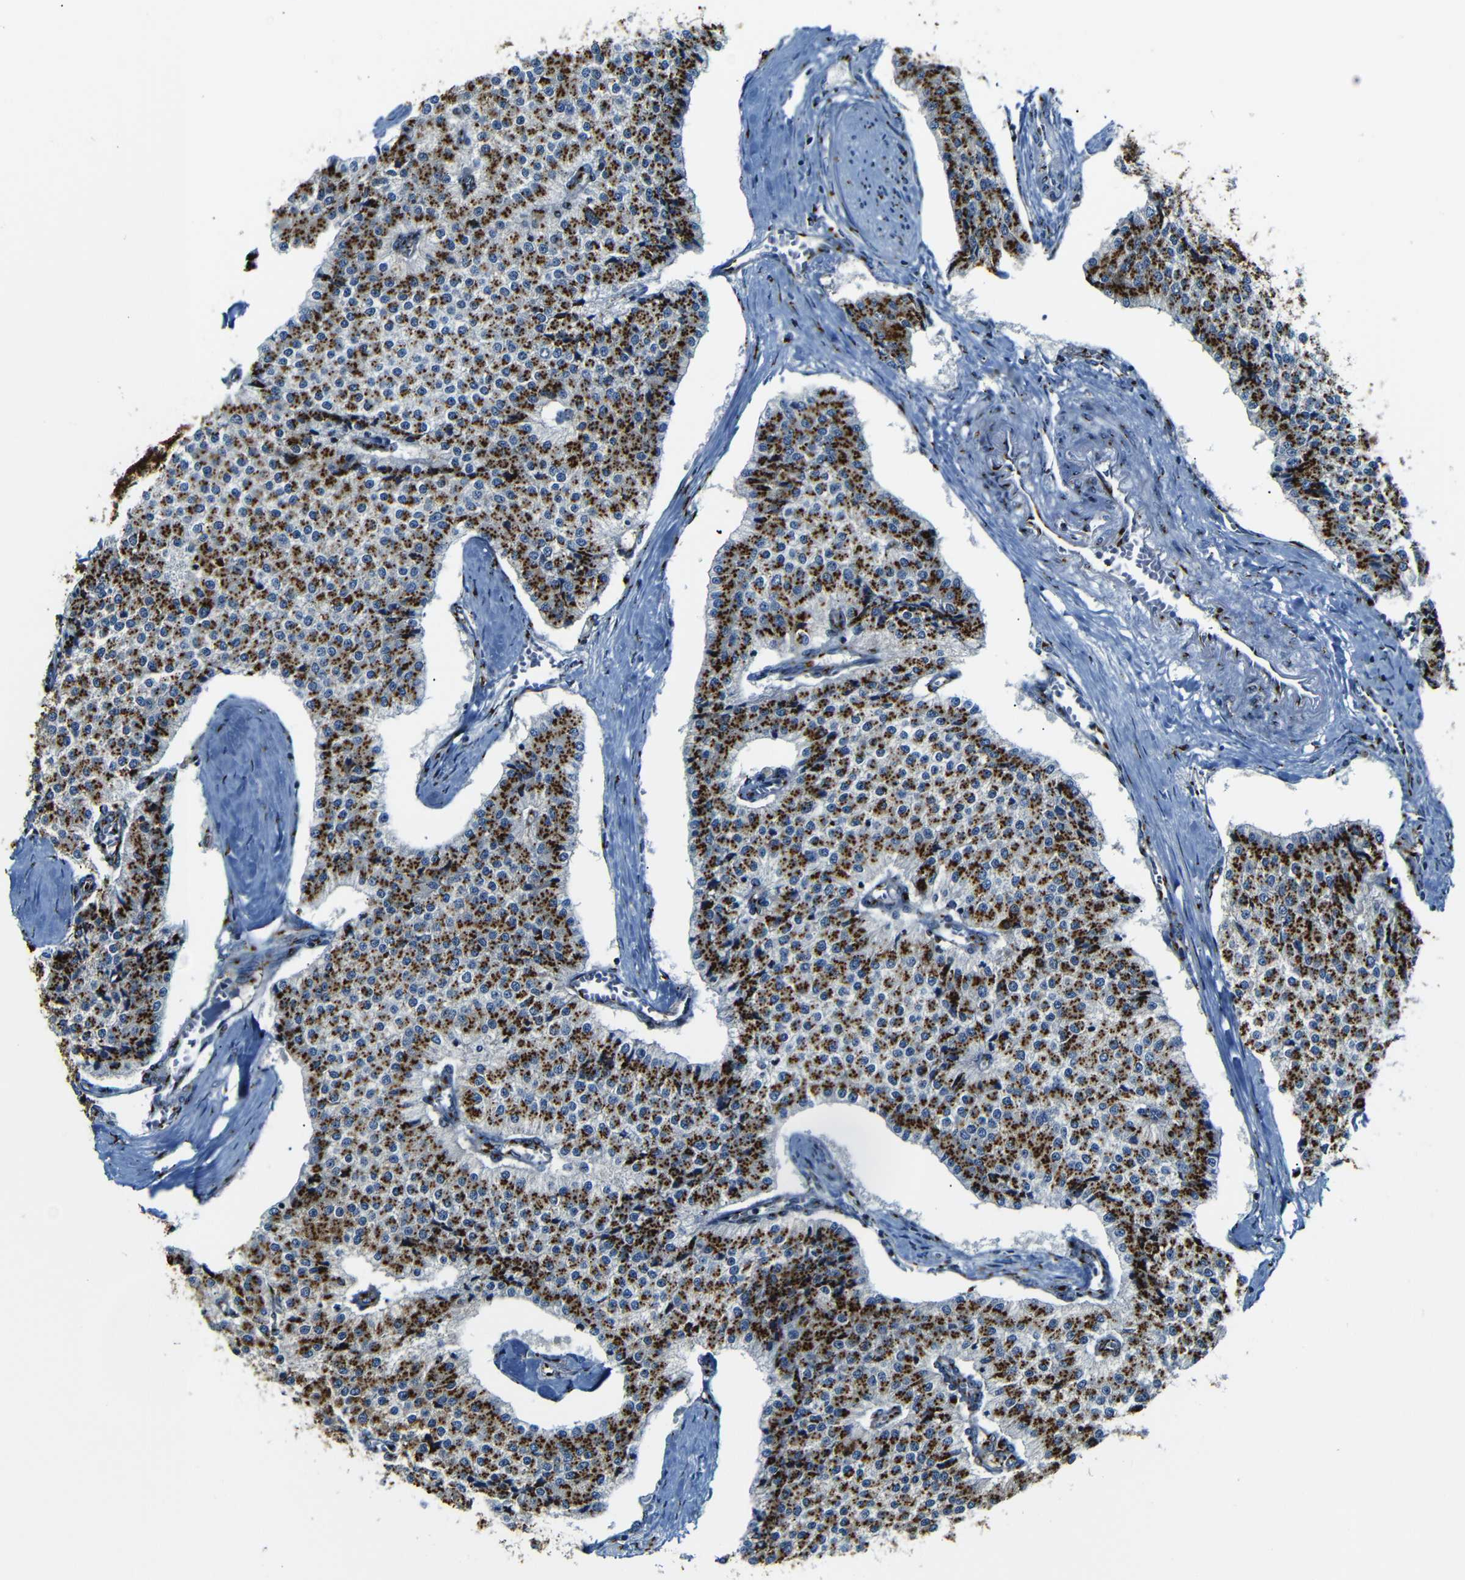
{"staining": {"intensity": "strong", "quantity": ">75%", "location": "cytoplasmic/membranous"}, "tissue": "carcinoid", "cell_type": "Tumor cells", "image_type": "cancer", "snomed": [{"axis": "morphology", "description": "Carcinoid, malignant, NOS"}, {"axis": "topography", "description": "Colon"}], "caption": "A high amount of strong cytoplasmic/membranous positivity is seen in approximately >75% of tumor cells in carcinoid (malignant) tissue. (DAB = brown stain, brightfield microscopy at high magnification).", "gene": "TGOLN2", "patient": {"sex": "female", "age": 52}}